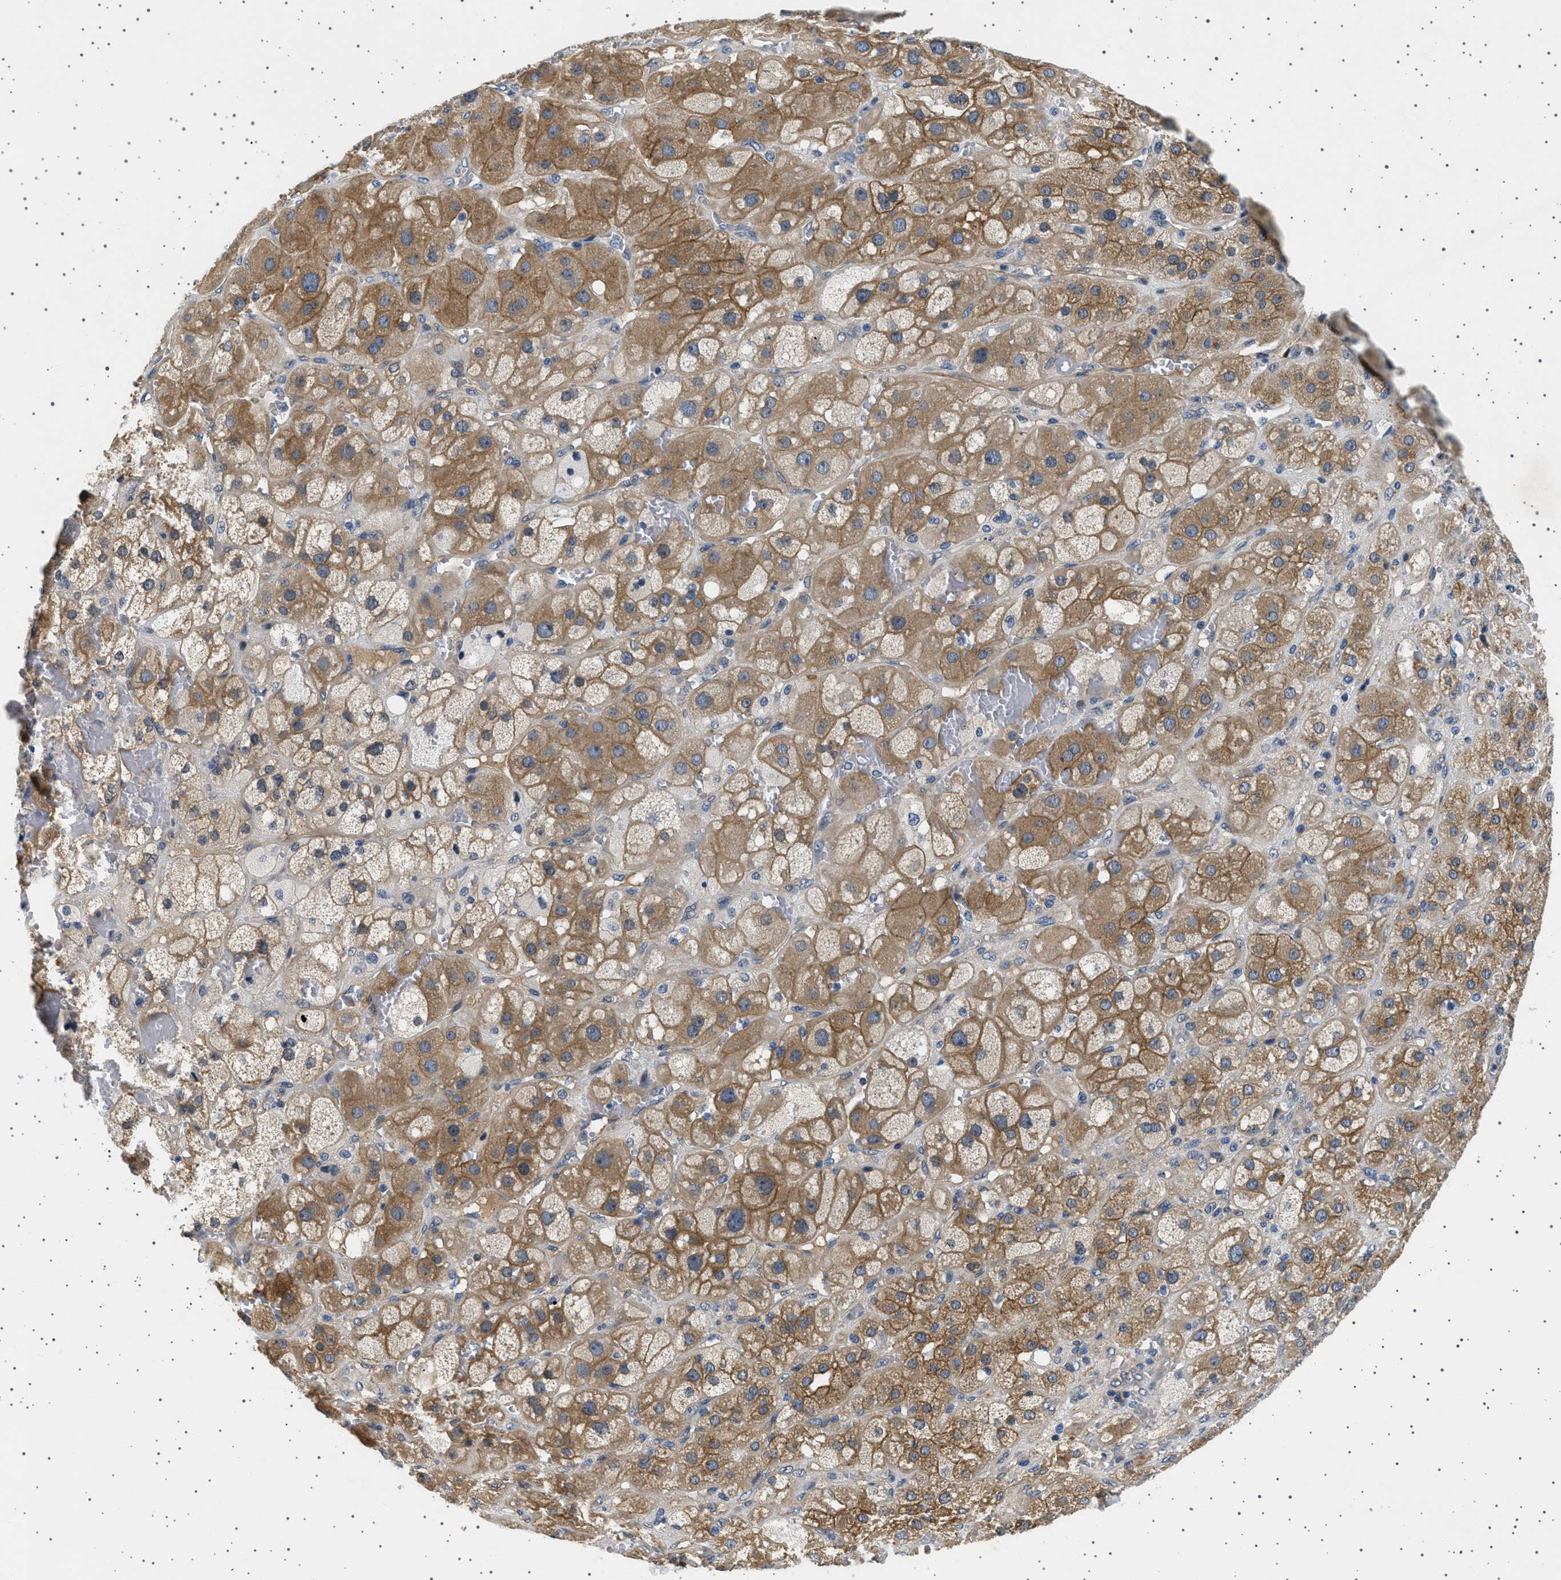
{"staining": {"intensity": "moderate", "quantity": ">75%", "location": "cytoplasmic/membranous,nuclear"}, "tissue": "adrenal gland", "cell_type": "Glandular cells", "image_type": "normal", "snomed": [{"axis": "morphology", "description": "Normal tissue, NOS"}, {"axis": "topography", "description": "Adrenal gland"}], "caption": "Immunohistochemistry (DAB (3,3'-diaminobenzidine)) staining of unremarkable adrenal gland demonstrates moderate cytoplasmic/membranous,nuclear protein expression in approximately >75% of glandular cells.", "gene": "PLPP6", "patient": {"sex": "female", "age": 47}}